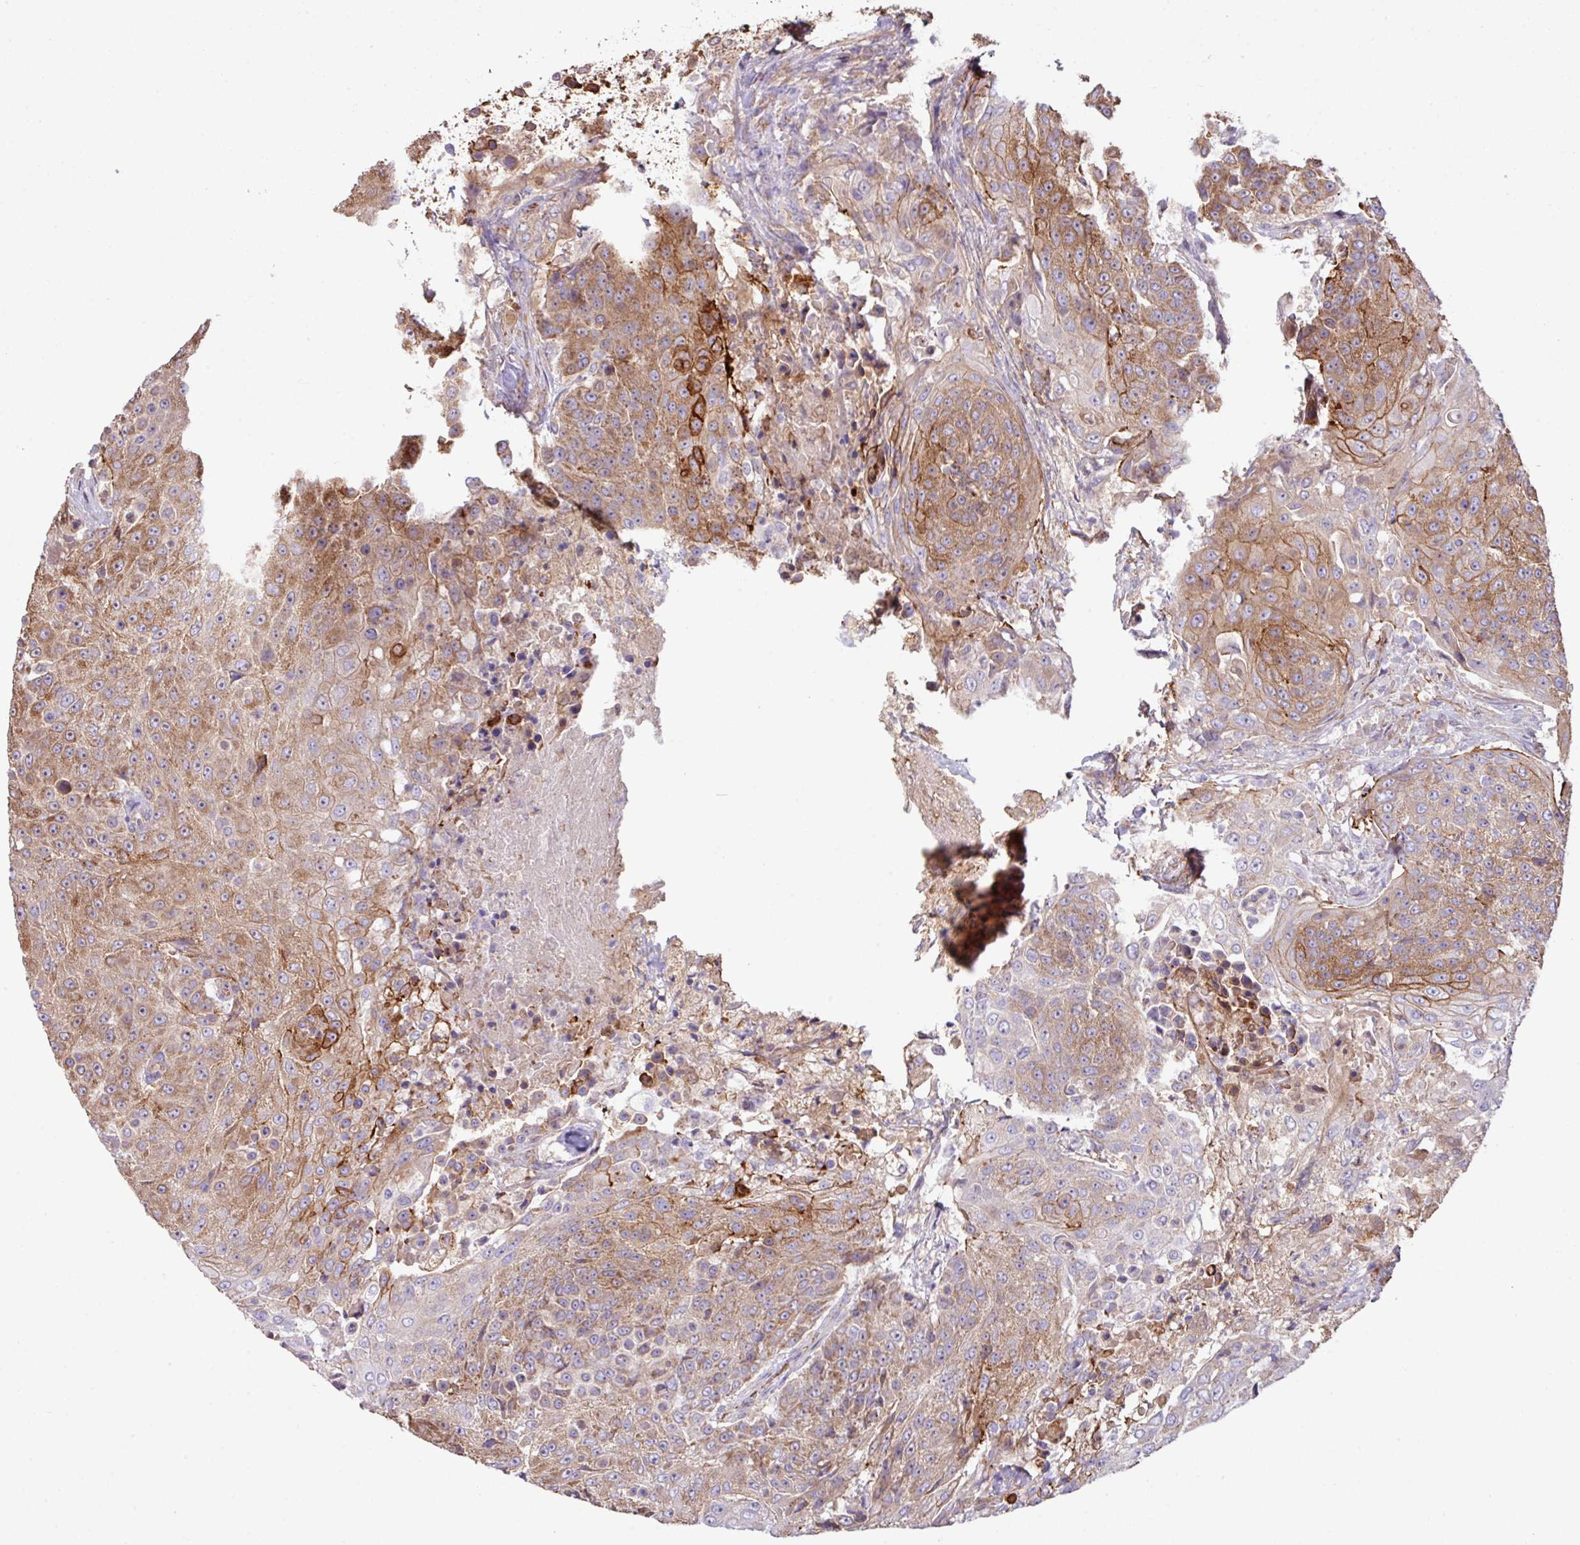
{"staining": {"intensity": "moderate", "quantity": ">75%", "location": "cytoplasmic/membranous"}, "tissue": "urothelial cancer", "cell_type": "Tumor cells", "image_type": "cancer", "snomed": [{"axis": "morphology", "description": "Urothelial carcinoma, High grade"}, {"axis": "topography", "description": "Urinary bladder"}], "caption": "DAB (3,3'-diaminobenzidine) immunohistochemical staining of high-grade urothelial carcinoma displays moderate cytoplasmic/membranous protein positivity in approximately >75% of tumor cells.", "gene": "LRRC53", "patient": {"sex": "female", "age": 63}}